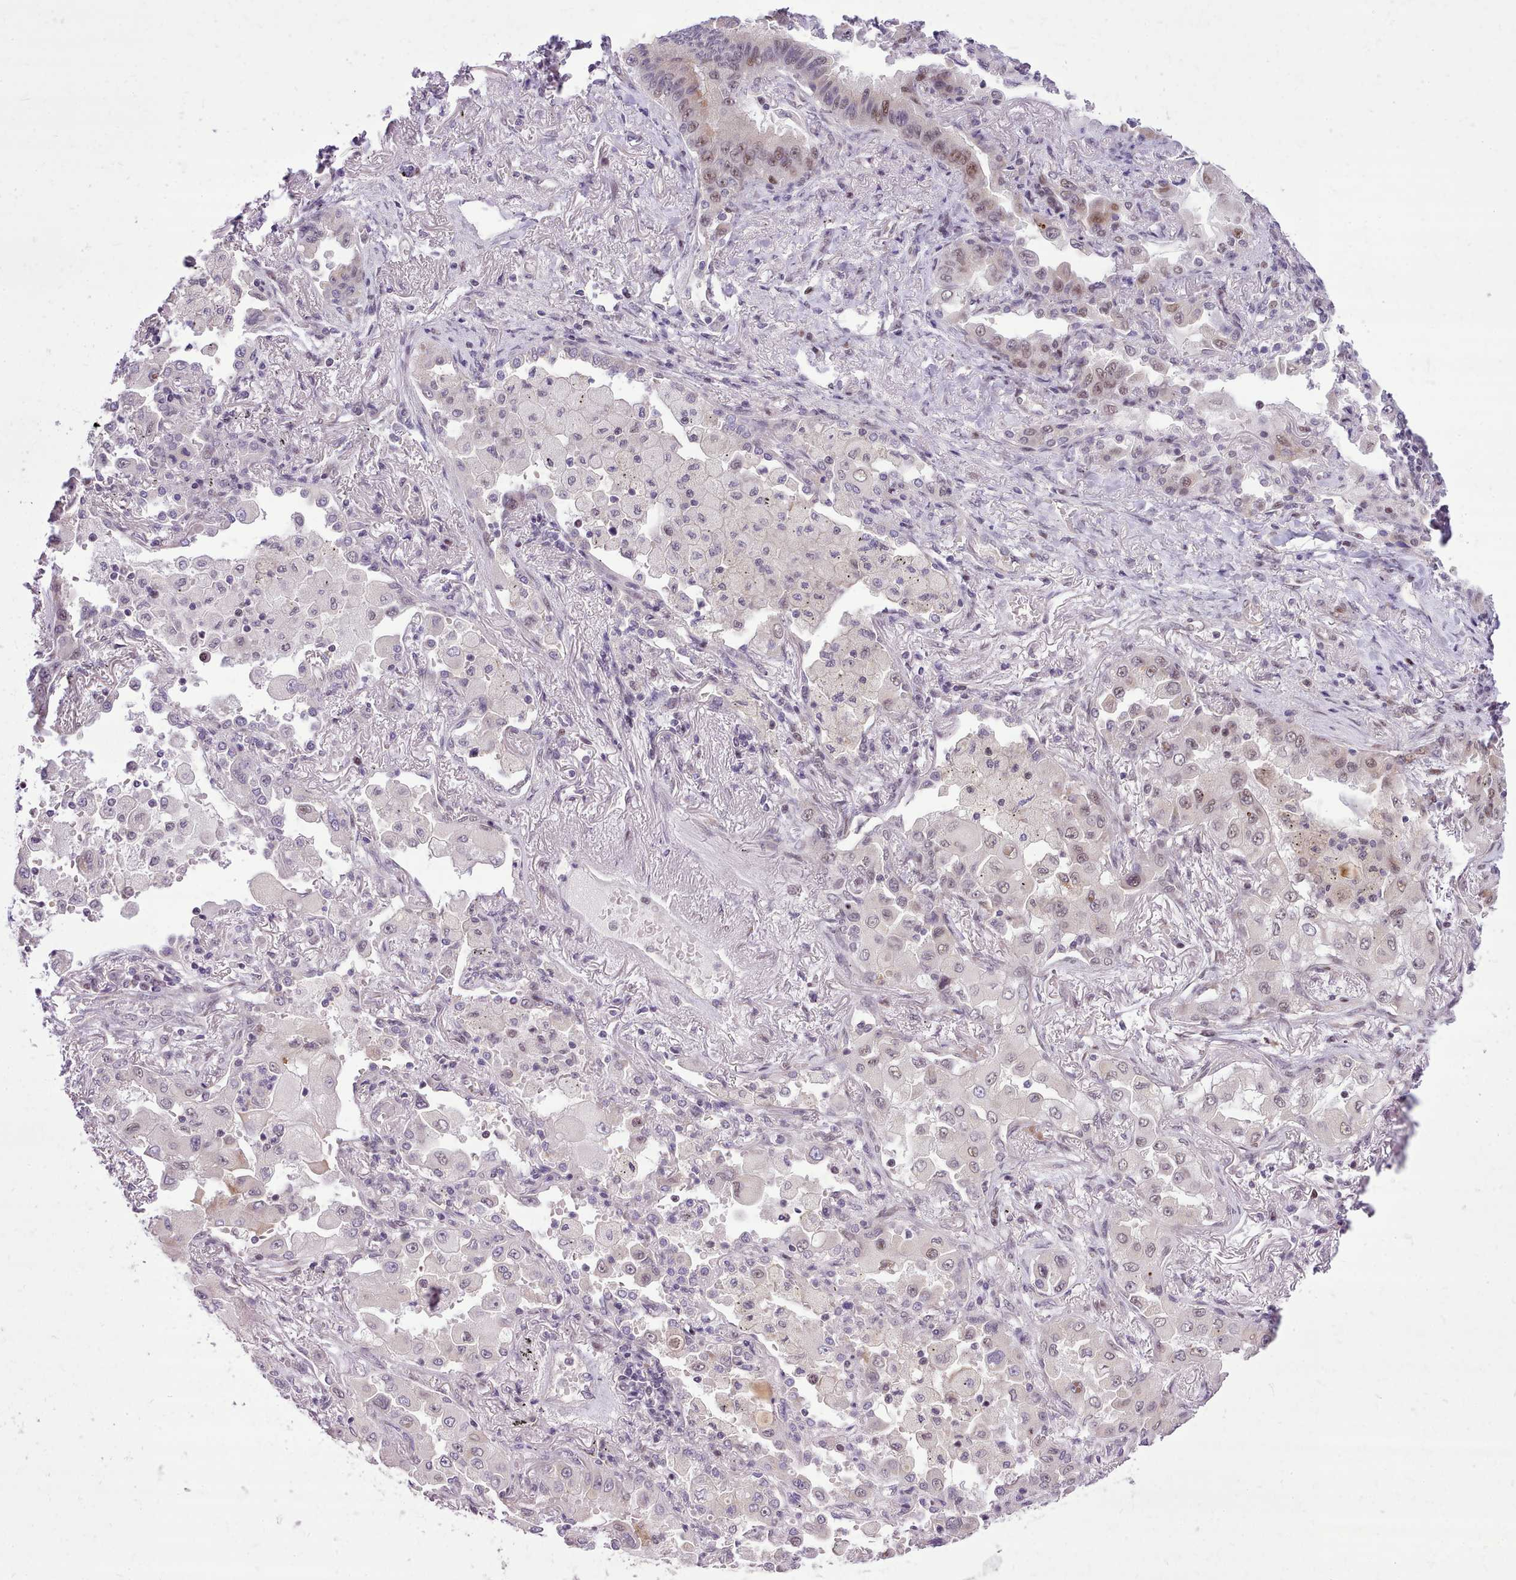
{"staining": {"intensity": "weak", "quantity": "<25%", "location": "nuclear"}, "tissue": "lung cancer", "cell_type": "Tumor cells", "image_type": "cancer", "snomed": [{"axis": "morphology", "description": "Squamous cell carcinoma, NOS"}, {"axis": "topography", "description": "Lung"}], "caption": "IHC histopathology image of neoplastic tissue: lung squamous cell carcinoma stained with DAB (3,3'-diaminobenzidine) displays no significant protein expression in tumor cells. The staining was performed using DAB (3,3'-diaminobenzidine) to visualize the protein expression in brown, while the nuclei were stained in blue with hematoxylin (Magnification: 20x).", "gene": "HOXB7", "patient": {"sex": "male", "age": 74}}